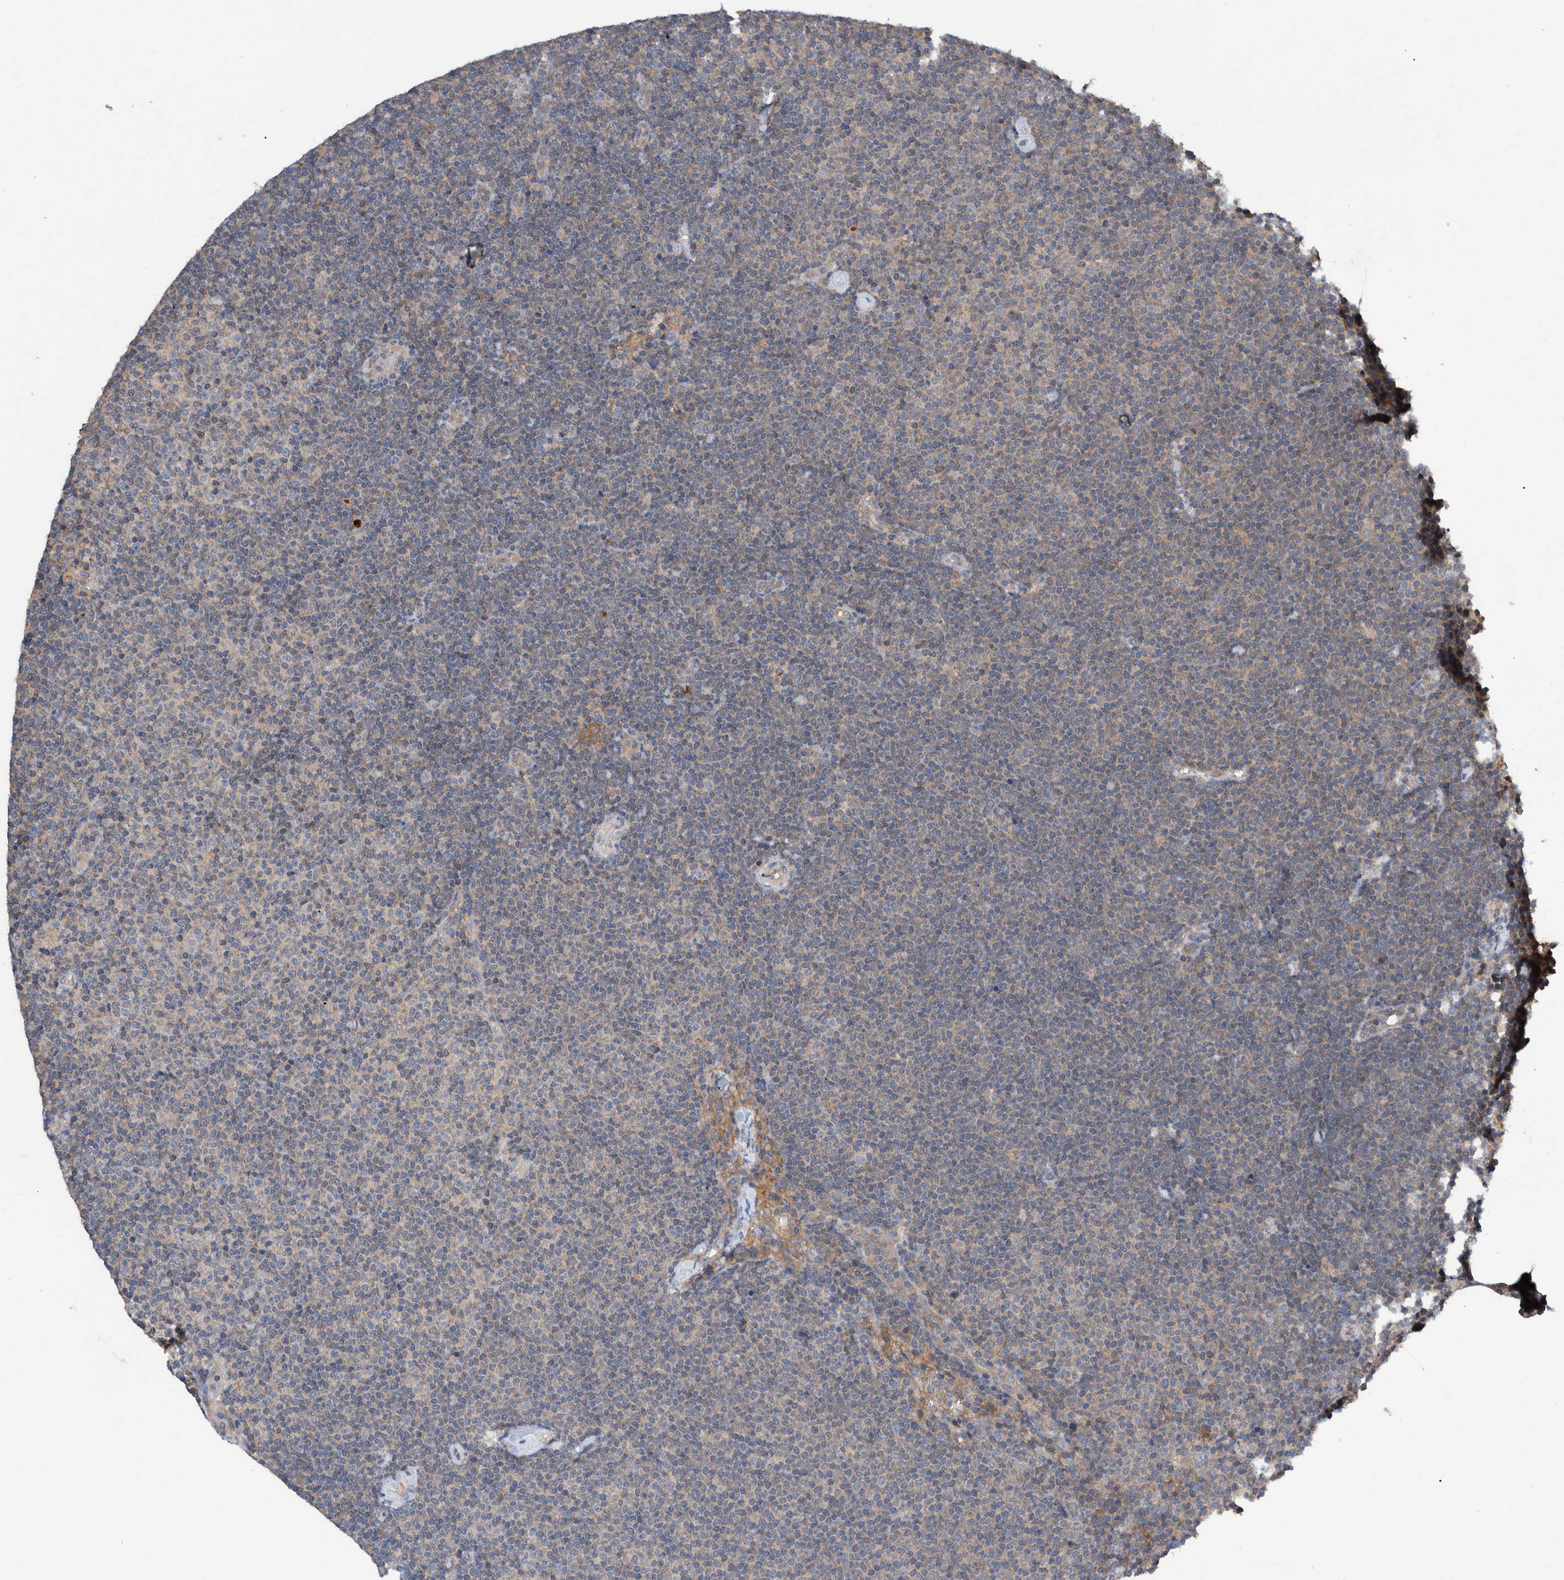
{"staining": {"intensity": "weak", "quantity": ">75%", "location": "cytoplasmic/membranous"}, "tissue": "lymphoma", "cell_type": "Tumor cells", "image_type": "cancer", "snomed": [{"axis": "morphology", "description": "Malignant lymphoma, non-Hodgkin's type, Low grade"}, {"axis": "topography", "description": "Lymph node"}], "caption": "This is an image of immunohistochemistry staining of lymphoma, which shows weak staining in the cytoplasmic/membranous of tumor cells.", "gene": "PLPBP", "patient": {"sex": "female", "age": 53}}